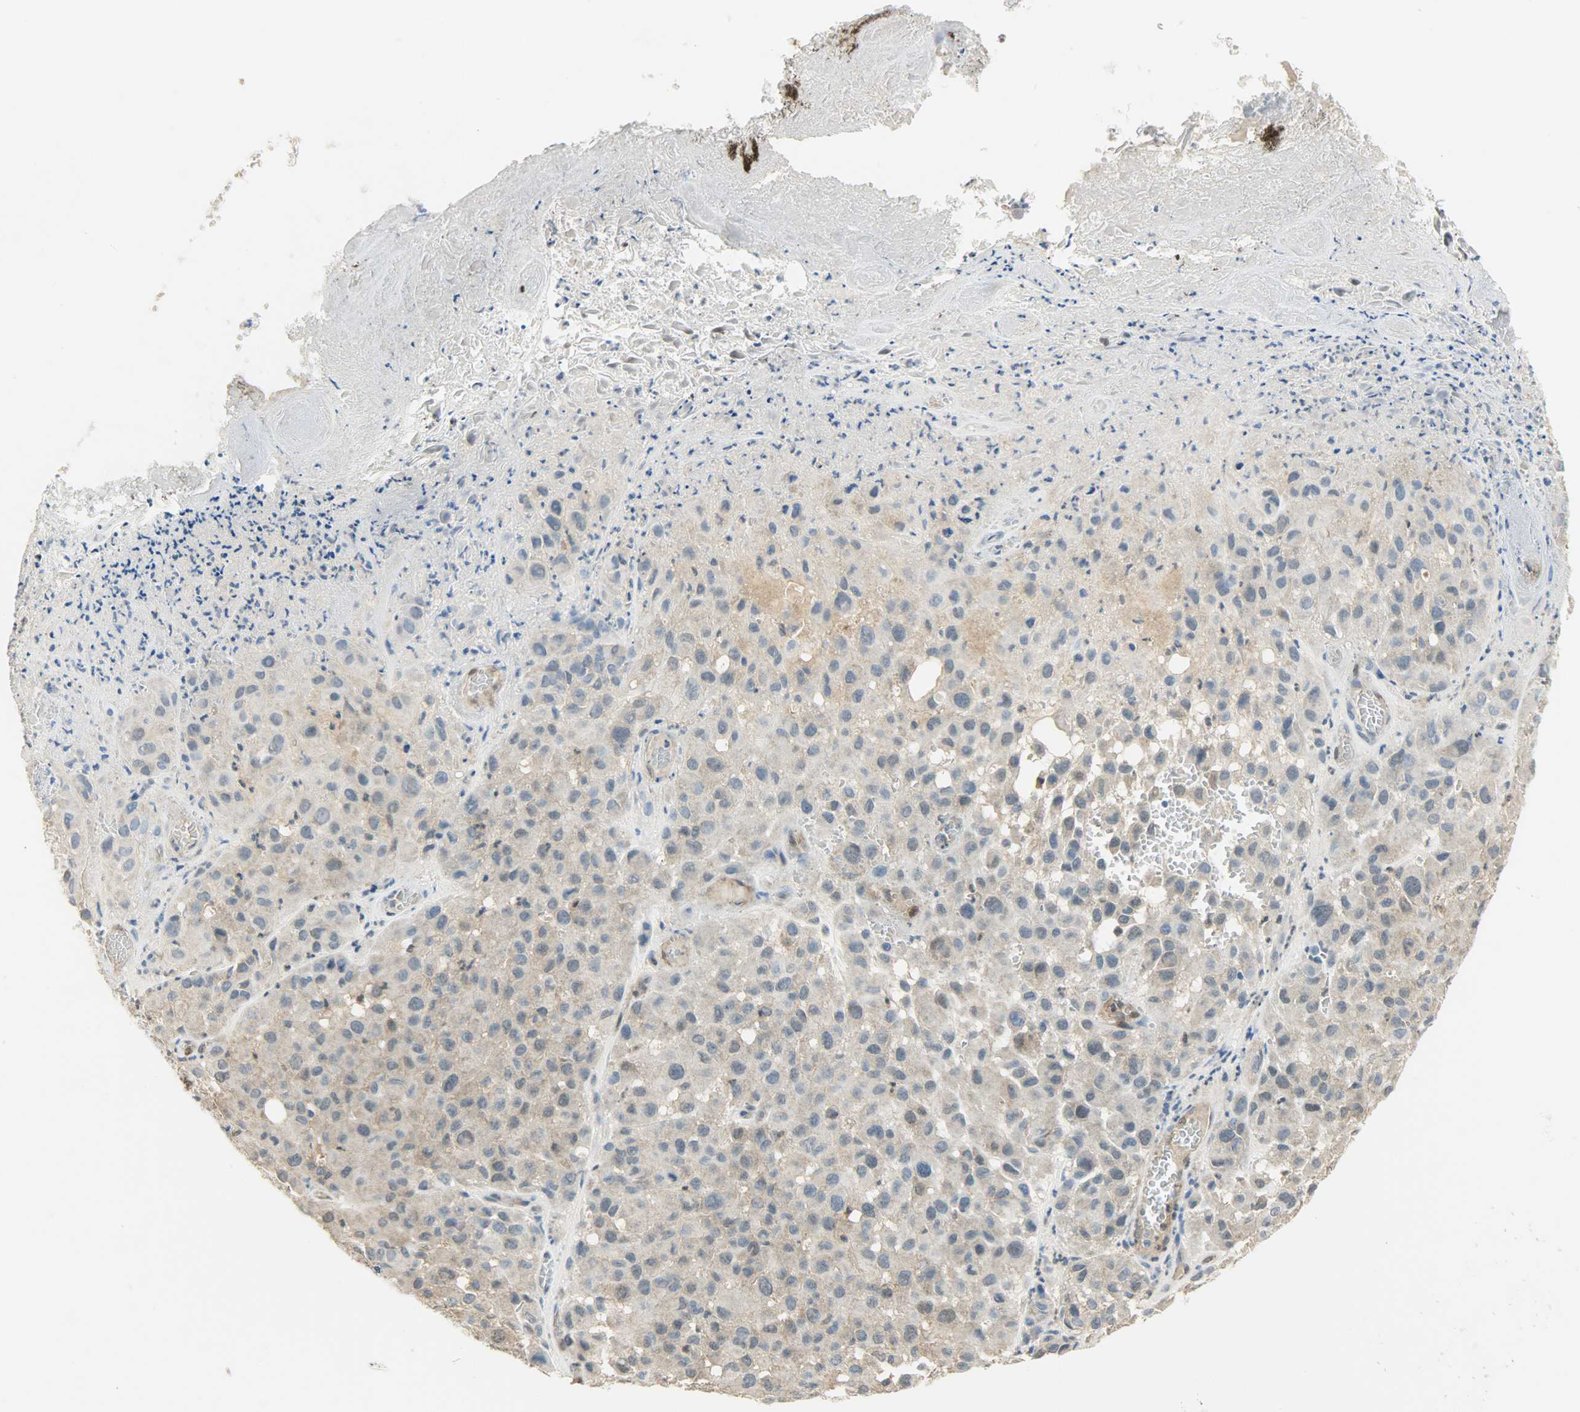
{"staining": {"intensity": "weak", "quantity": "25%-75%", "location": "cytoplasmic/membranous"}, "tissue": "melanoma", "cell_type": "Tumor cells", "image_type": "cancer", "snomed": [{"axis": "morphology", "description": "Malignant melanoma, NOS"}, {"axis": "topography", "description": "Skin"}], "caption": "Malignant melanoma stained with DAB (3,3'-diaminobenzidine) immunohistochemistry shows low levels of weak cytoplasmic/membranous positivity in about 25%-75% of tumor cells. Using DAB (brown) and hematoxylin (blue) stains, captured at high magnification using brightfield microscopy.", "gene": "FKBP1A", "patient": {"sex": "female", "age": 21}}